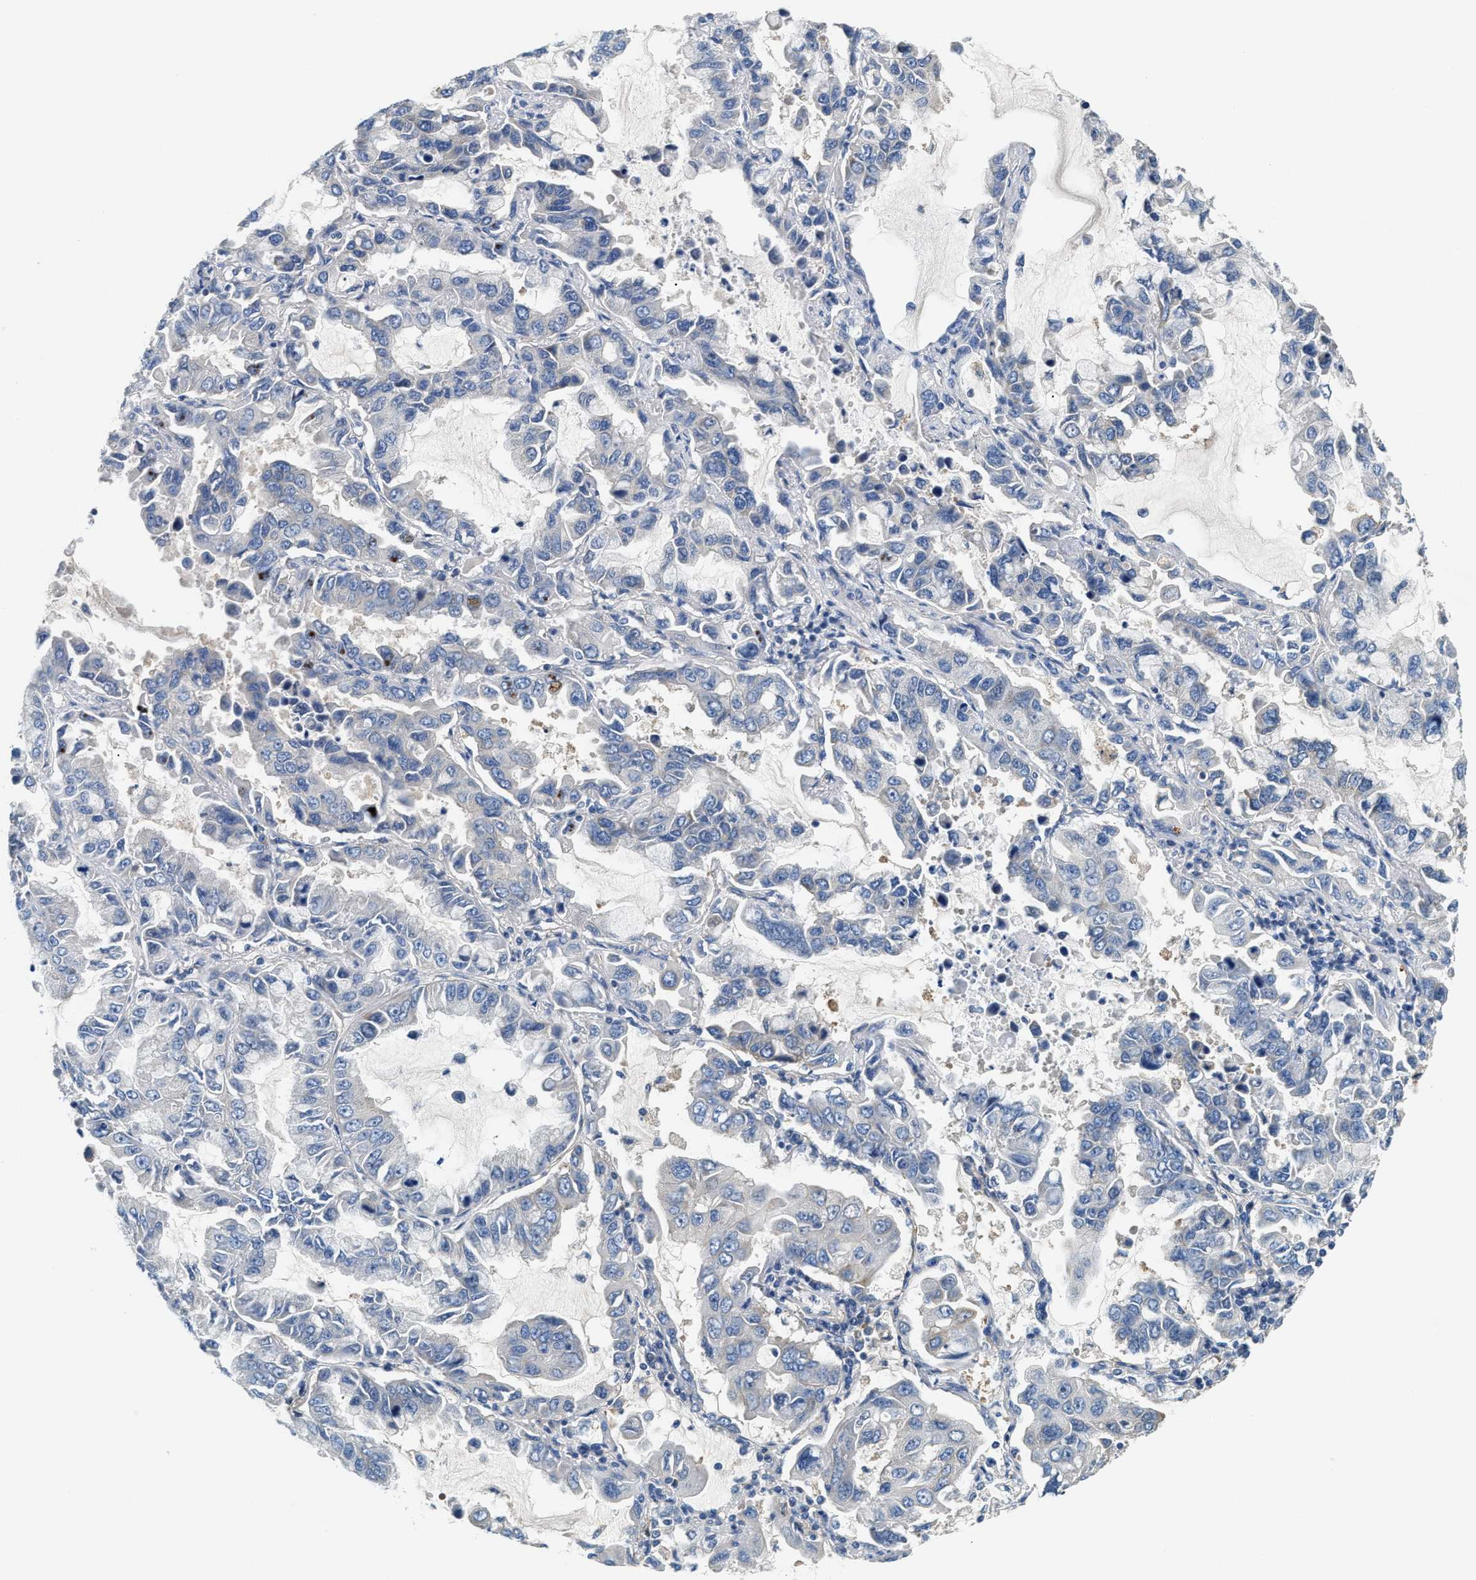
{"staining": {"intensity": "negative", "quantity": "none", "location": "none"}, "tissue": "lung cancer", "cell_type": "Tumor cells", "image_type": "cancer", "snomed": [{"axis": "morphology", "description": "Adenocarcinoma, NOS"}, {"axis": "topography", "description": "Lung"}], "caption": "Lung adenocarcinoma stained for a protein using immunohistochemistry (IHC) reveals no positivity tumor cells.", "gene": "NSUN7", "patient": {"sex": "male", "age": 64}}